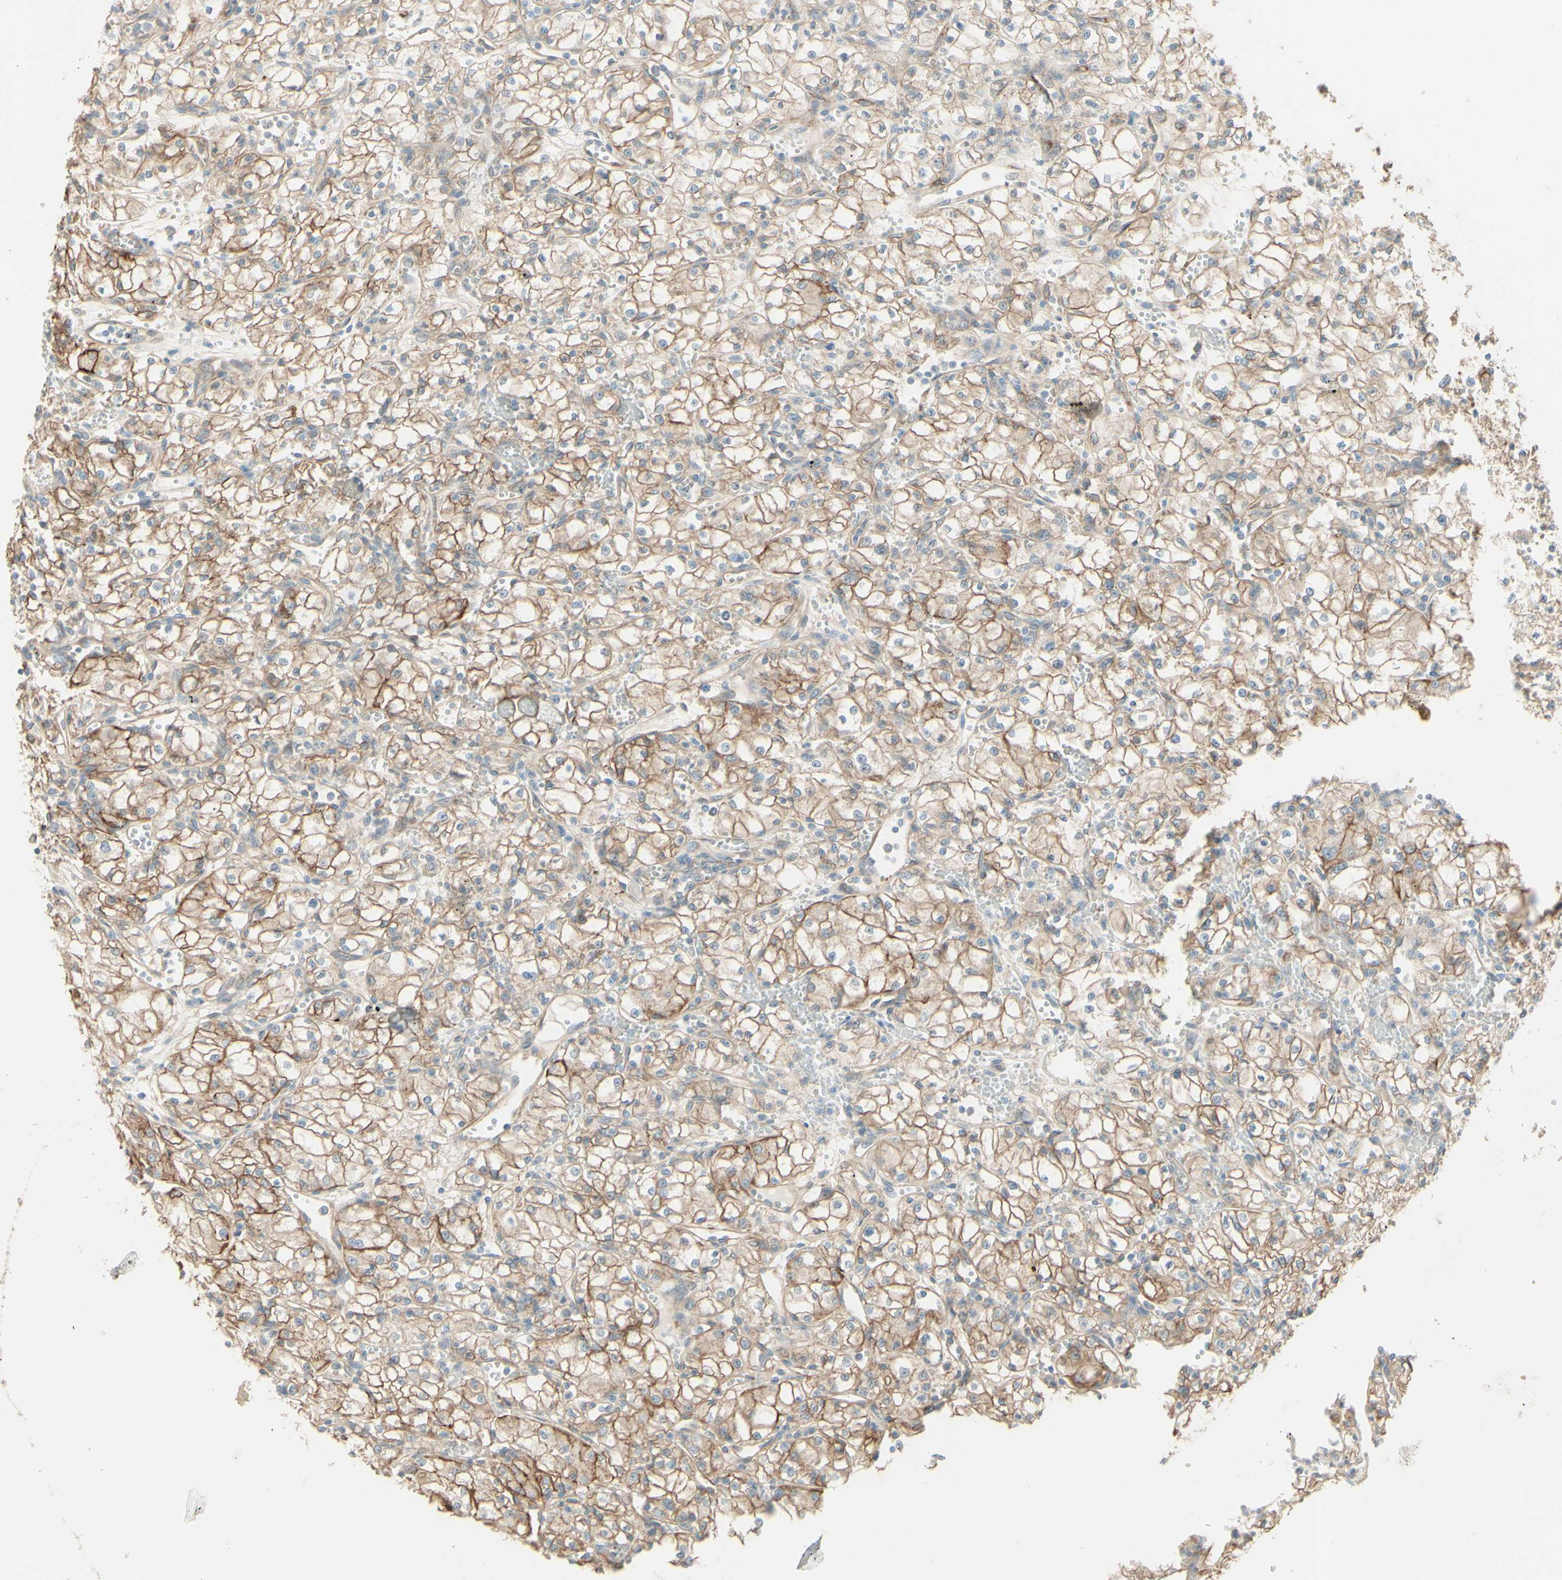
{"staining": {"intensity": "weak", "quantity": ">75%", "location": "cytoplasmic/membranous"}, "tissue": "renal cancer", "cell_type": "Tumor cells", "image_type": "cancer", "snomed": [{"axis": "morphology", "description": "Normal tissue, NOS"}, {"axis": "morphology", "description": "Adenocarcinoma, NOS"}, {"axis": "topography", "description": "Kidney"}], "caption": "An image showing weak cytoplasmic/membranous positivity in approximately >75% of tumor cells in adenocarcinoma (renal), as visualized by brown immunohistochemical staining.", "gene": "RNF149", "patient": {"sex": "male", "age": 59}}